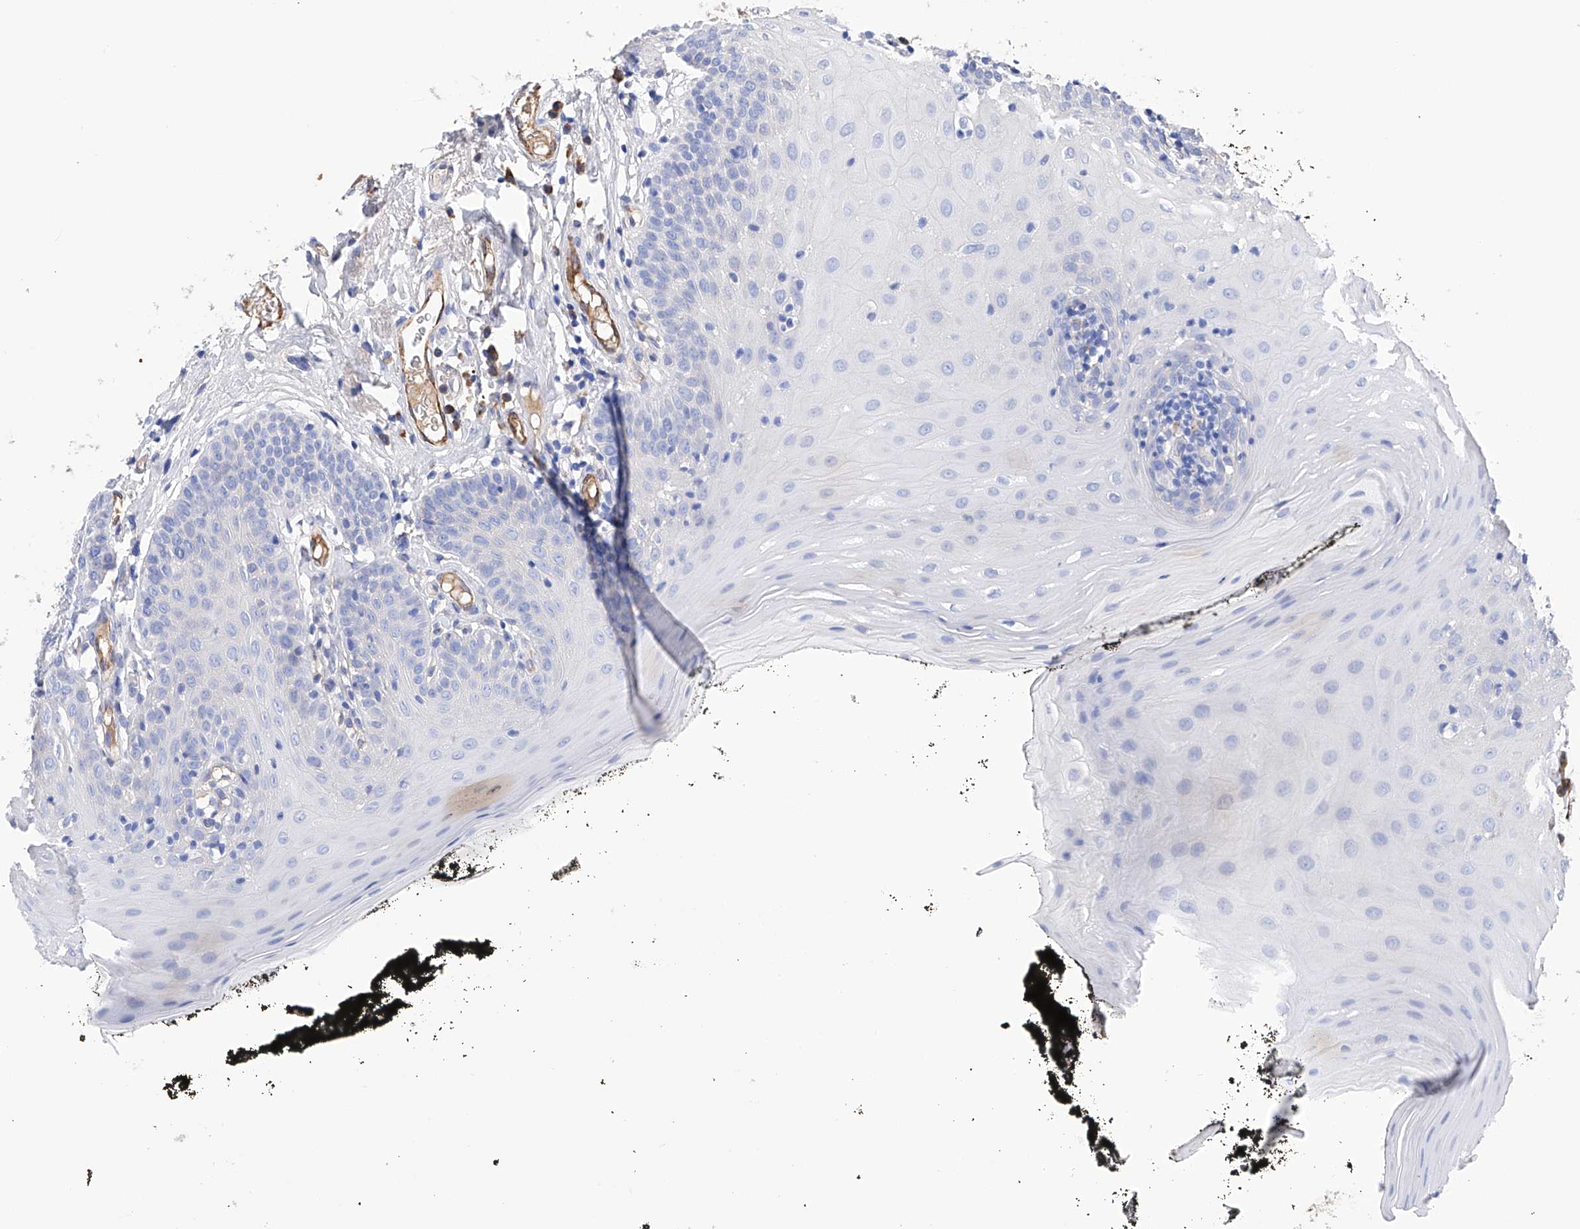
{"staining": {"intensity": "negative", "quantity": "none", "location": "none"}, "tissue": "oral mucosa", "cell_type": "Squamous epithelial cells", "image_type": "normal", "snomed": [{"axis": "morphology", "description": "Normal tissue, NOS"}, {"axis": "topography", "description": "Oral tissue"}], "caption": "This is an immunohistochemistry image of unremarkable oral mucosa. There is no staining in squamous epithelial cells.", "gene": "PDIA5", "patient": {"sex": "male", "age": 74}}